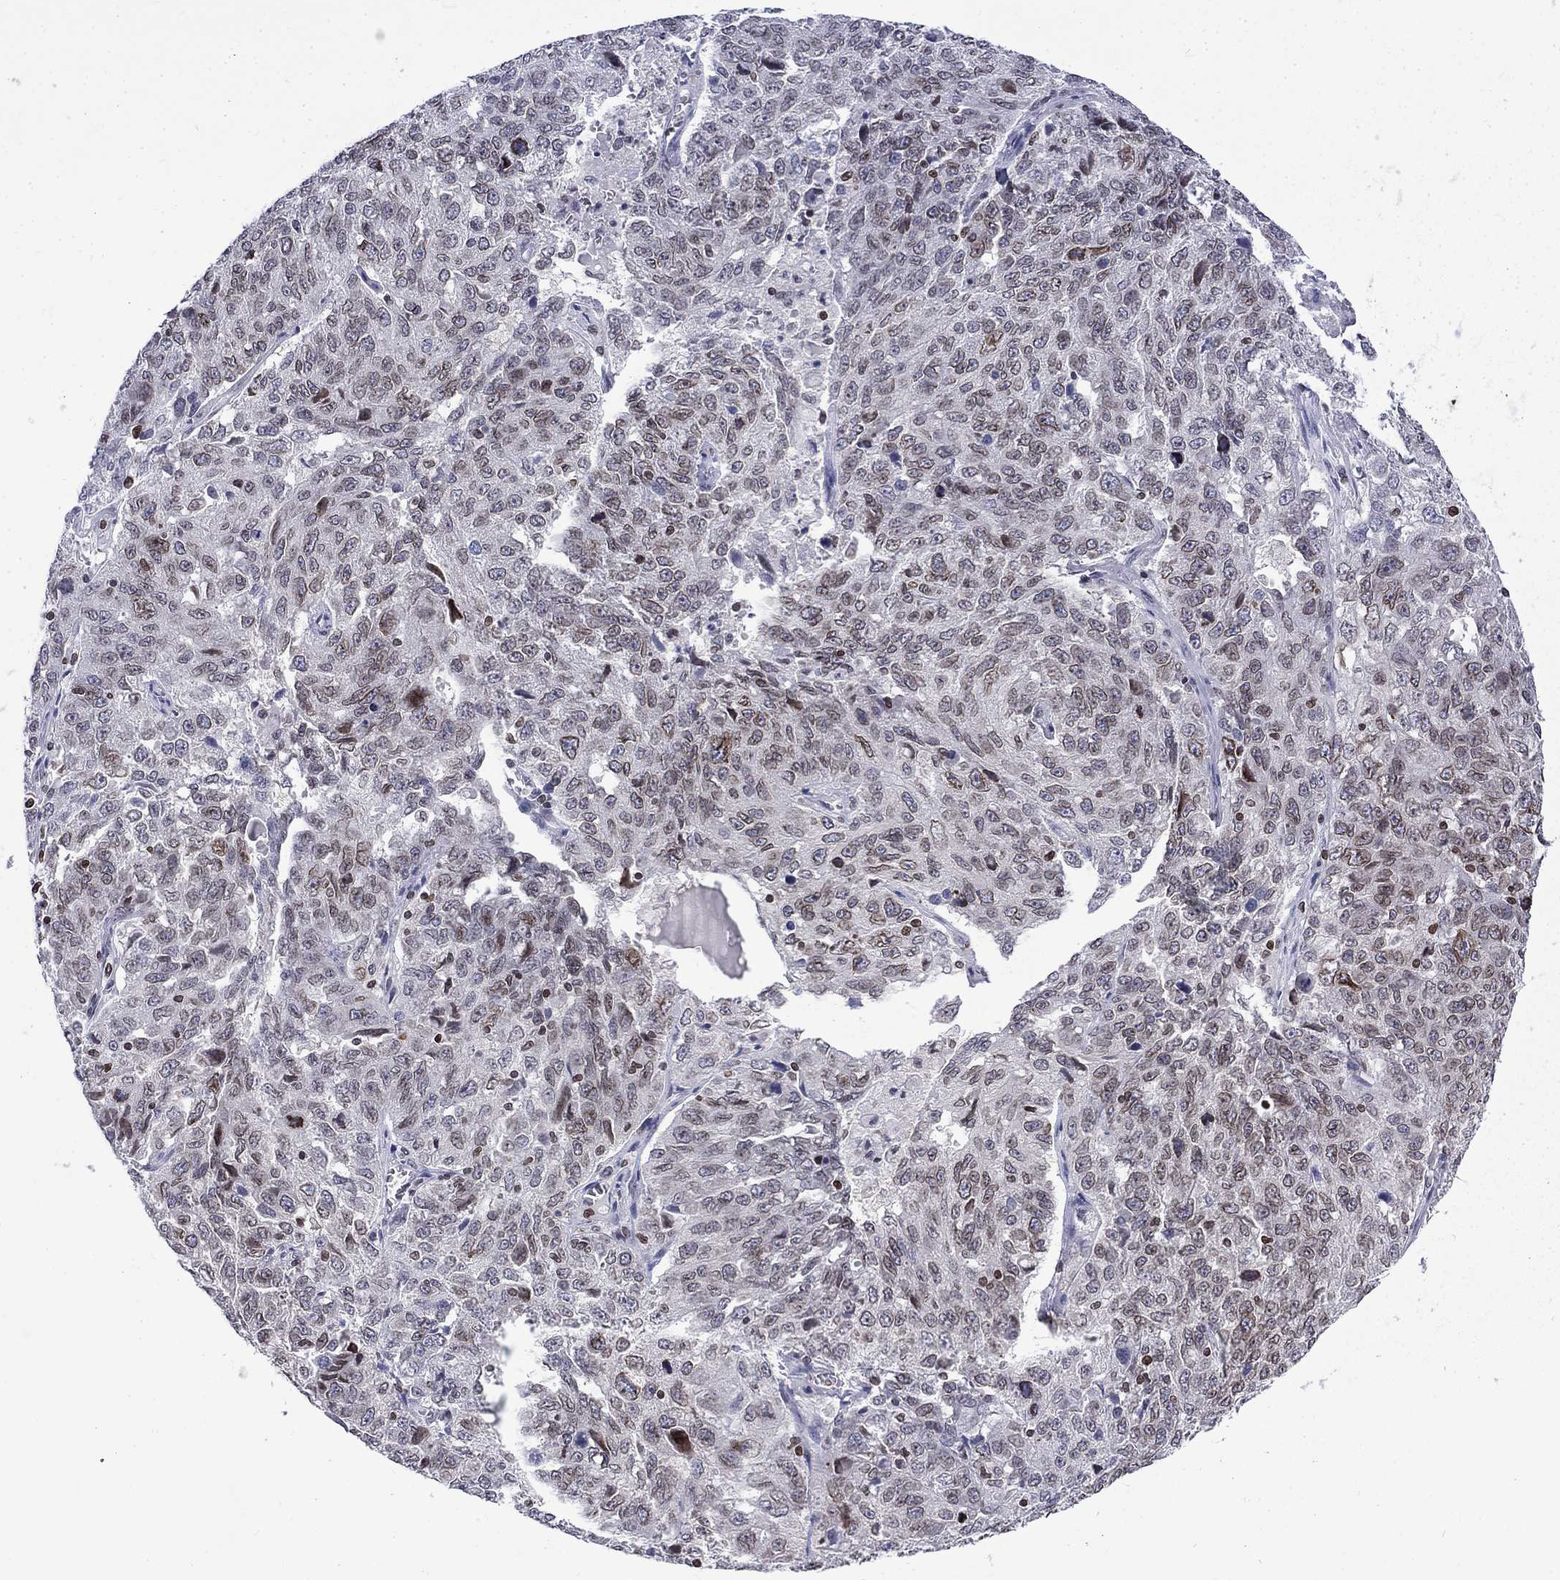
{"staining": {"intensity": "weak", "quantity": "<25%", "location": "nuclear"}, "tissue": "ovarian cancer", "cell_type": "Tumor cells", "image_type": "cancer", "snomed": [{"axis": "morphology", "description": "Cystadenocarcinoma, serous, NOS"}, {"axis": "topography", "description": "Ovary"}], "caption": "Immunohistochemistry (IHC) image of neoplastic tissue: human ovarian cancer stained with DAB shows no significant protein expression in tumor cells.", "gene": "SLA", "patient": {"sex": "female", "age": 71}}